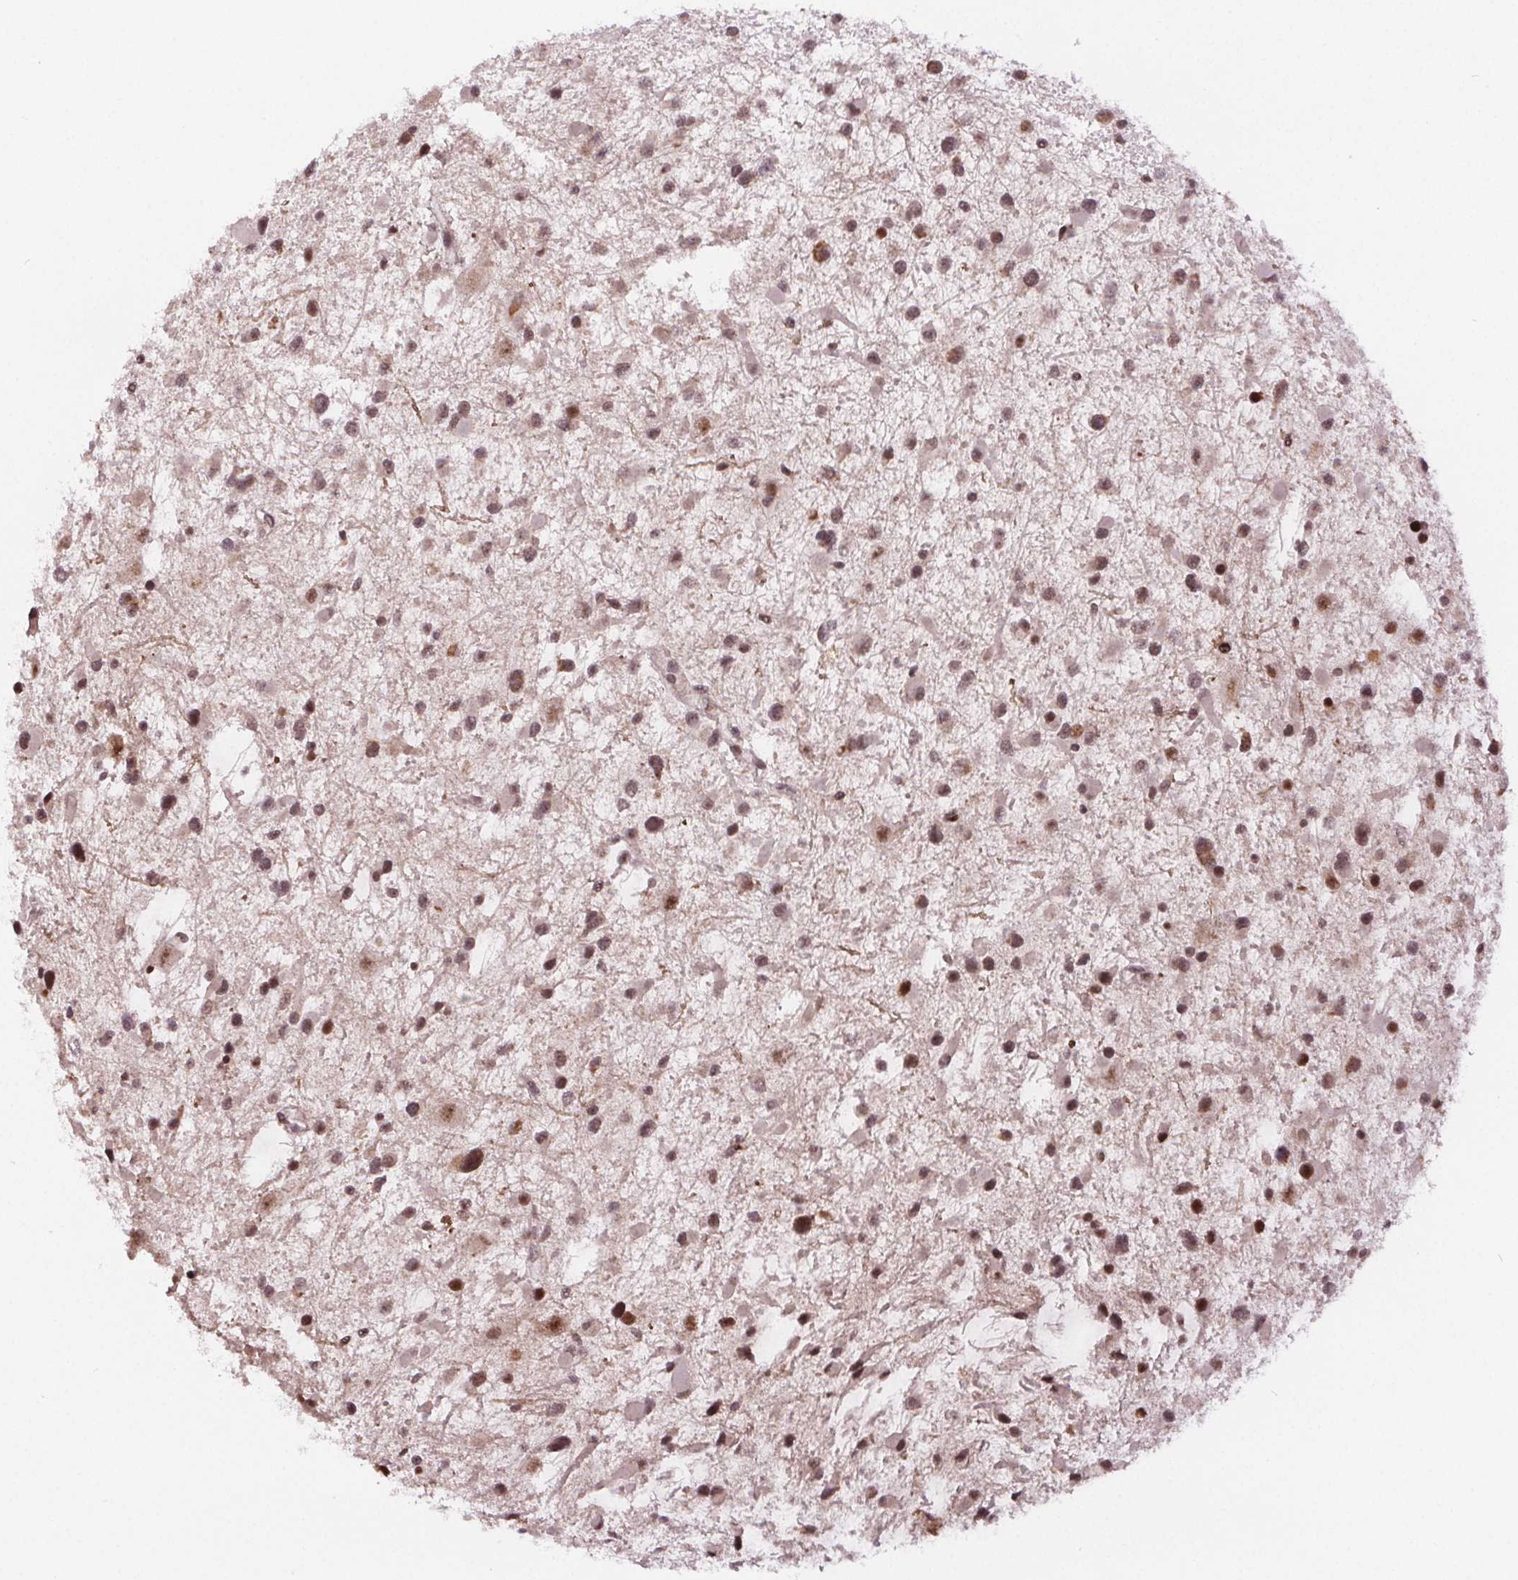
{"staining": {"intensity": "moderate", "quantity": ">75%", "location": "nuclear"}, "tissue": "glioma", "cell_type": "Tumor cells", "image_type": "cancer", "snomed": [{"axis": "morphology", "description": "Glioma, malignant, Low grade"}, {"axis": "topography", "description": "Brain"}], "caption": "Immunohistochemistry (IHC) of glioma exhibits medium levels of moderate nuclear positivity in about >75% of tumor cells.", "gene": "SNRNP35", "patient": {"sex": "female", "age": 32}}